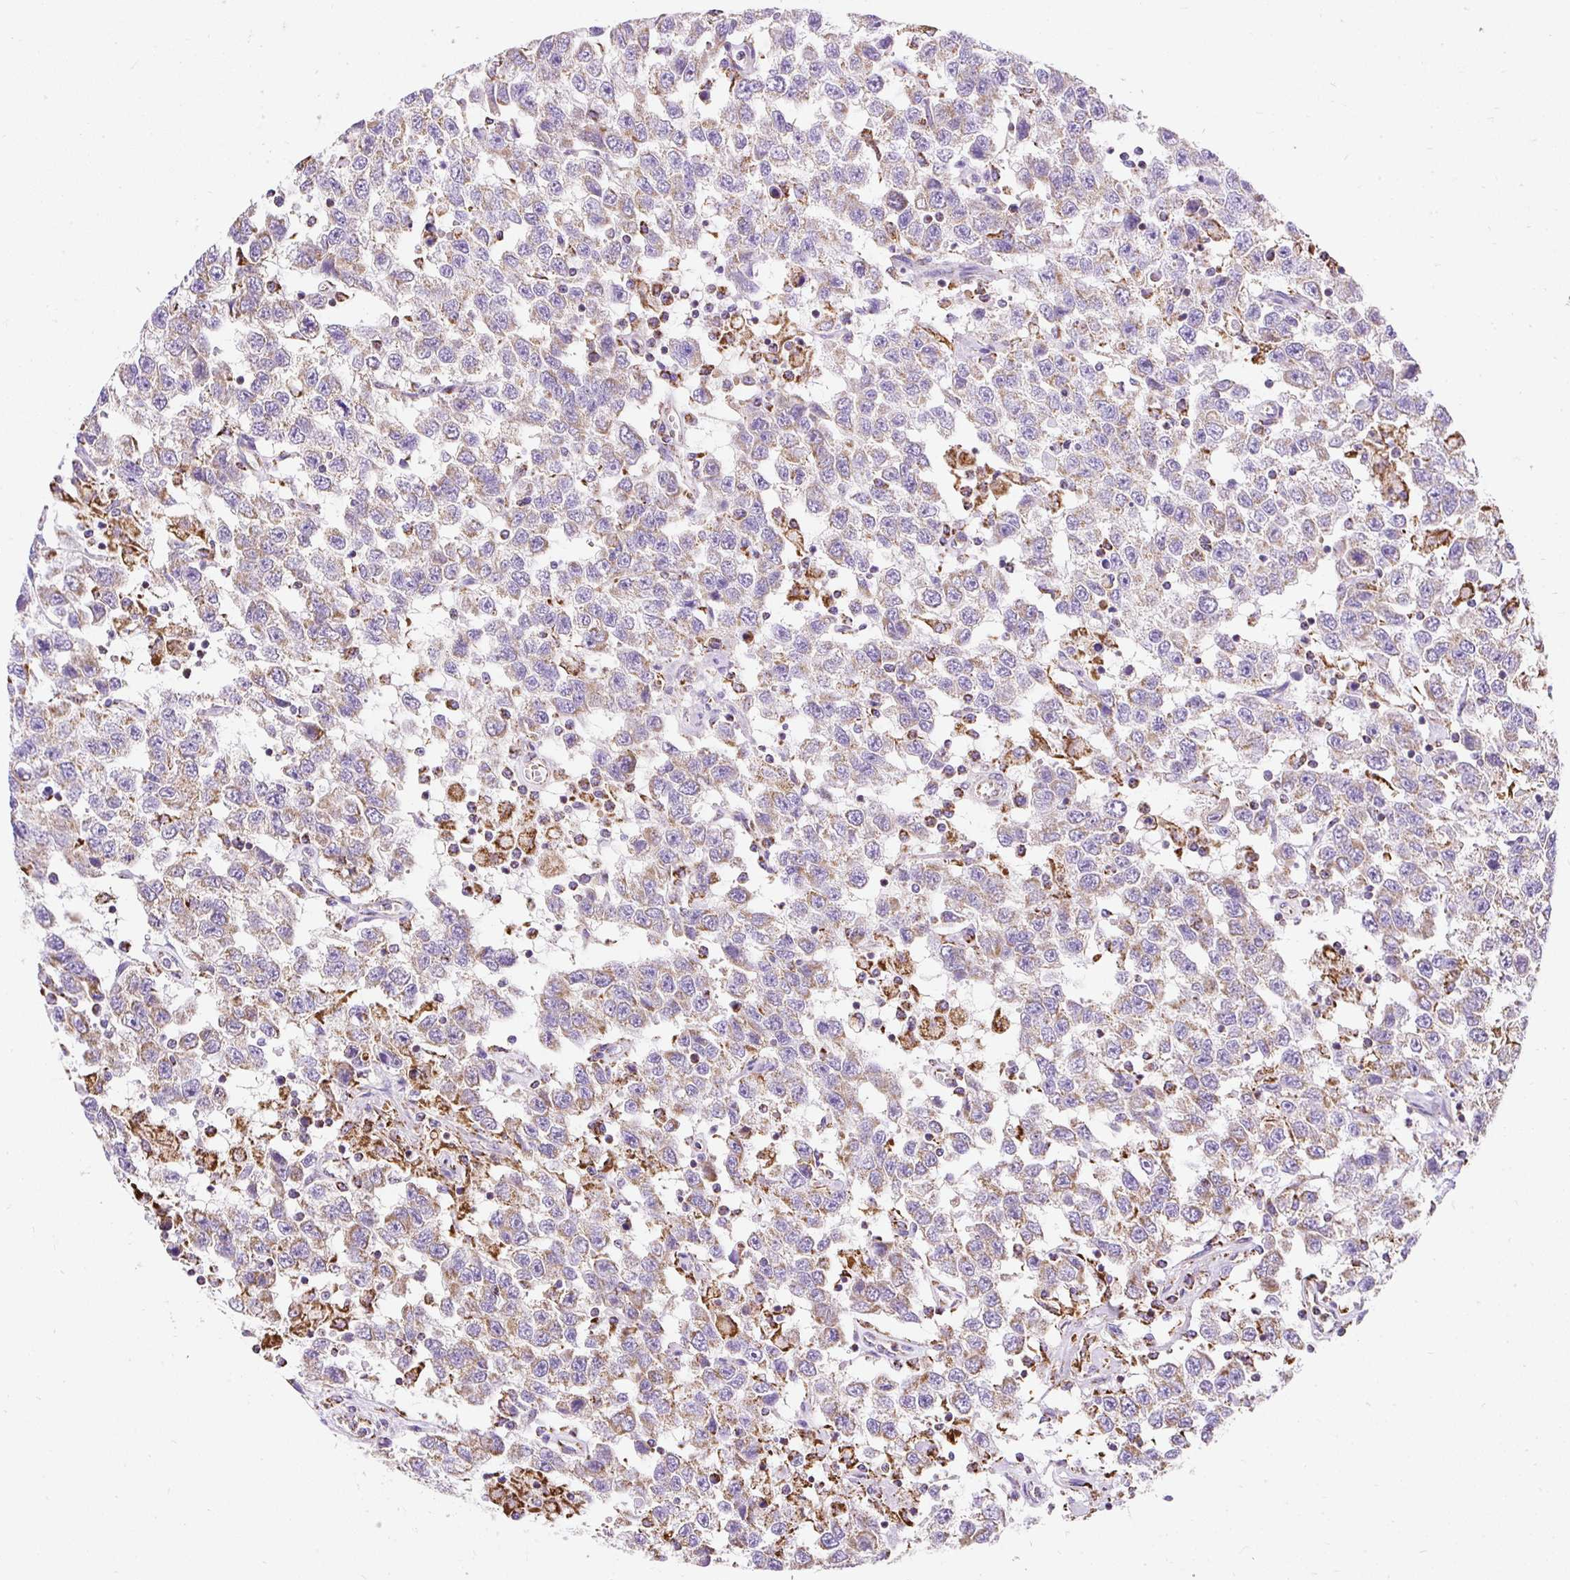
{"staining": {"intensity": "weak", "quantity": "25%-75%", "location": "cytoplasmic/membranous"}, "tissue": "testis cancer", "cell_type": "Tumor cells", "image_type": "cancer", "snomed": [{"axis": "morphology", "description": "Seminoma, NOS"}, {"axis": "topography", "description": "Testis"}], "caption": "Protein positivity by immunohistochemistry demonstrates weak cytoplasmic/membranous staining in about 25%-75% of tumor cells in testis seminoma.", "gene": "DAAM2", "patient": {"sex": "male", "age": 41}}